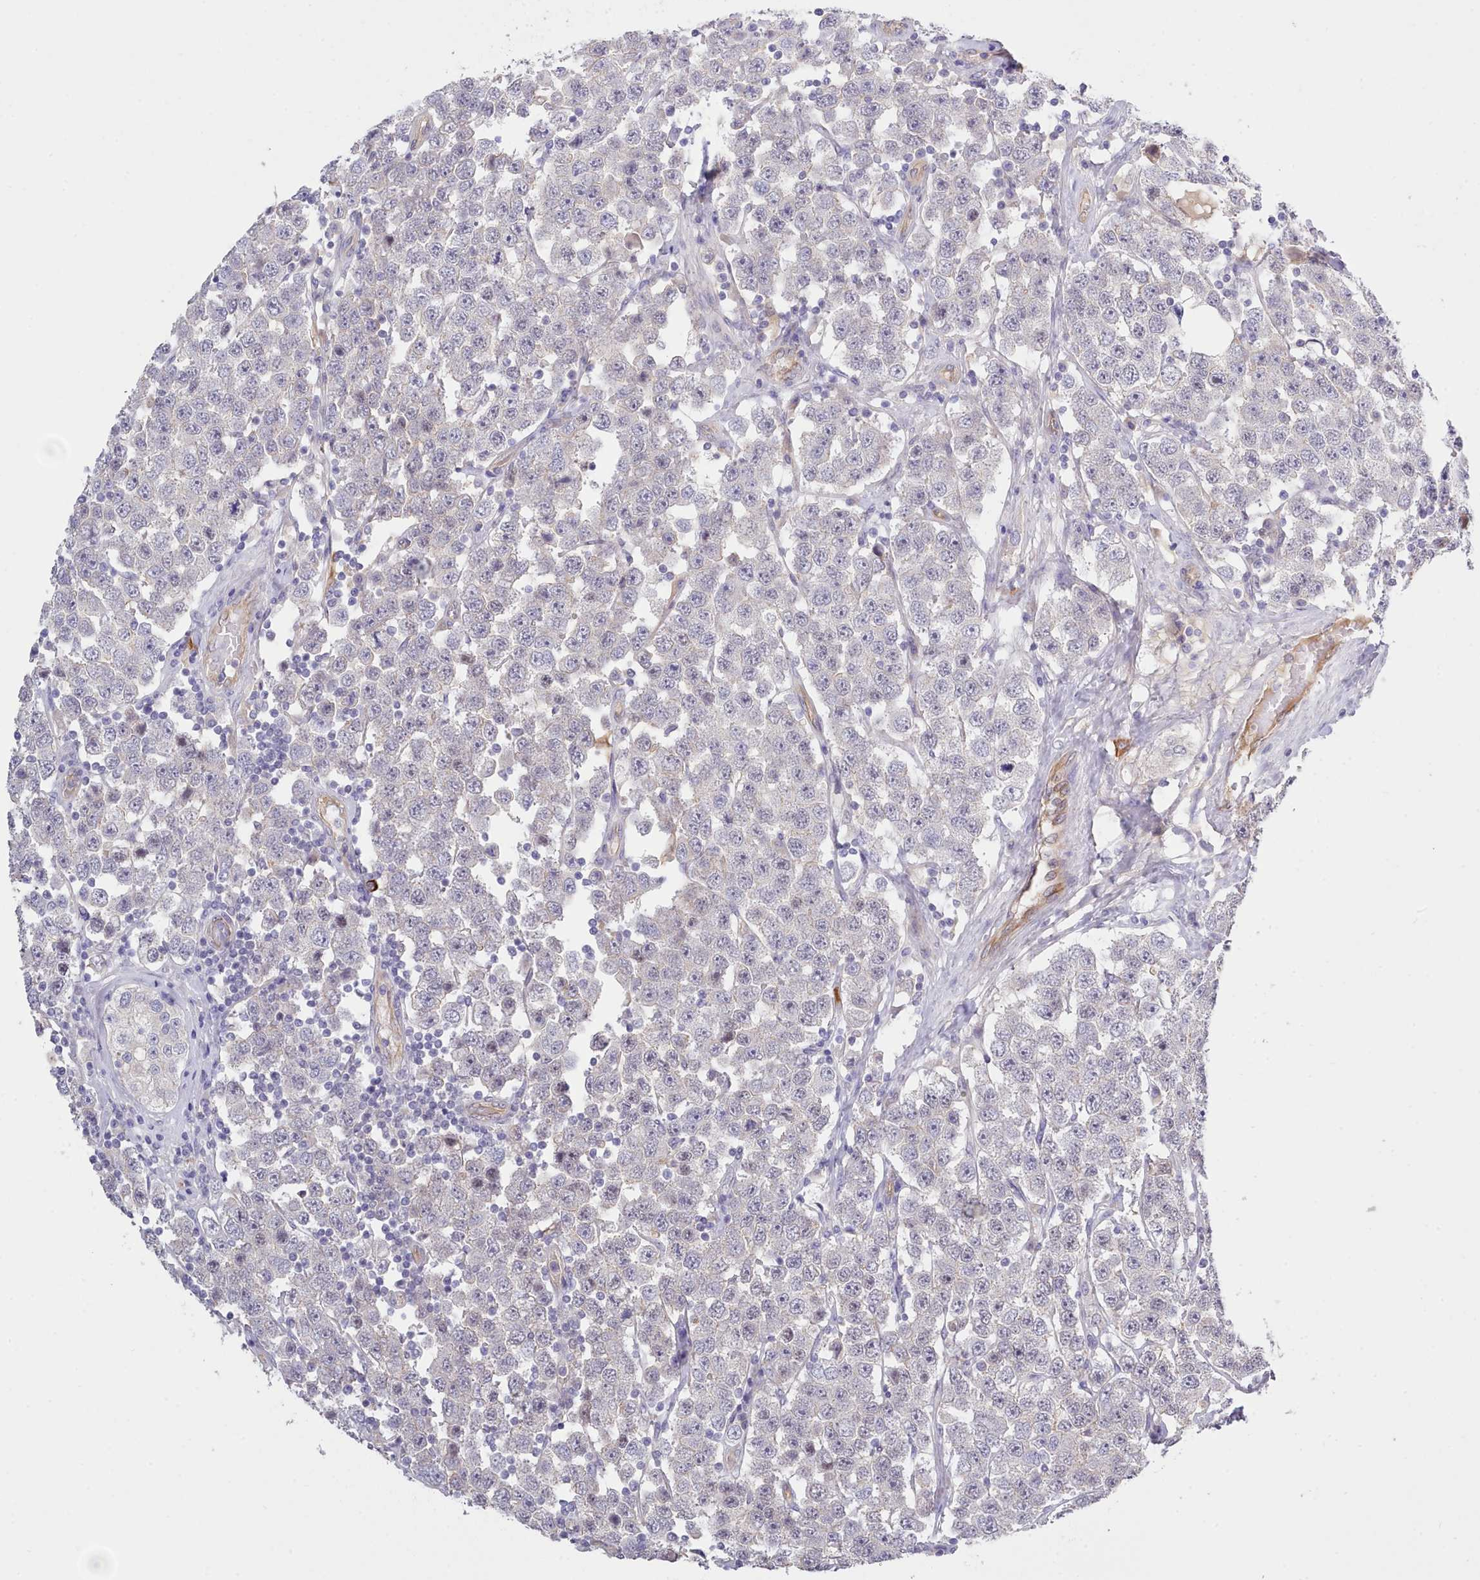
{"staining": {"intensity": "negative", "quantity": "none", "location": "none"}, "tissue": "testis cancer", "cell_type": "Tumor cells", "image_type": "cancer", "snomed": [{"axis": "morphology", "description": "Seminoma, NOS"}, {"axis": "topography", "description": "Testis"}], "caption": "A photomicrograph of human testis seminoma is negative for staining in tumor cells.", "gene": "ZC3H13", "patient": {"sex": "male", "age": 28}}